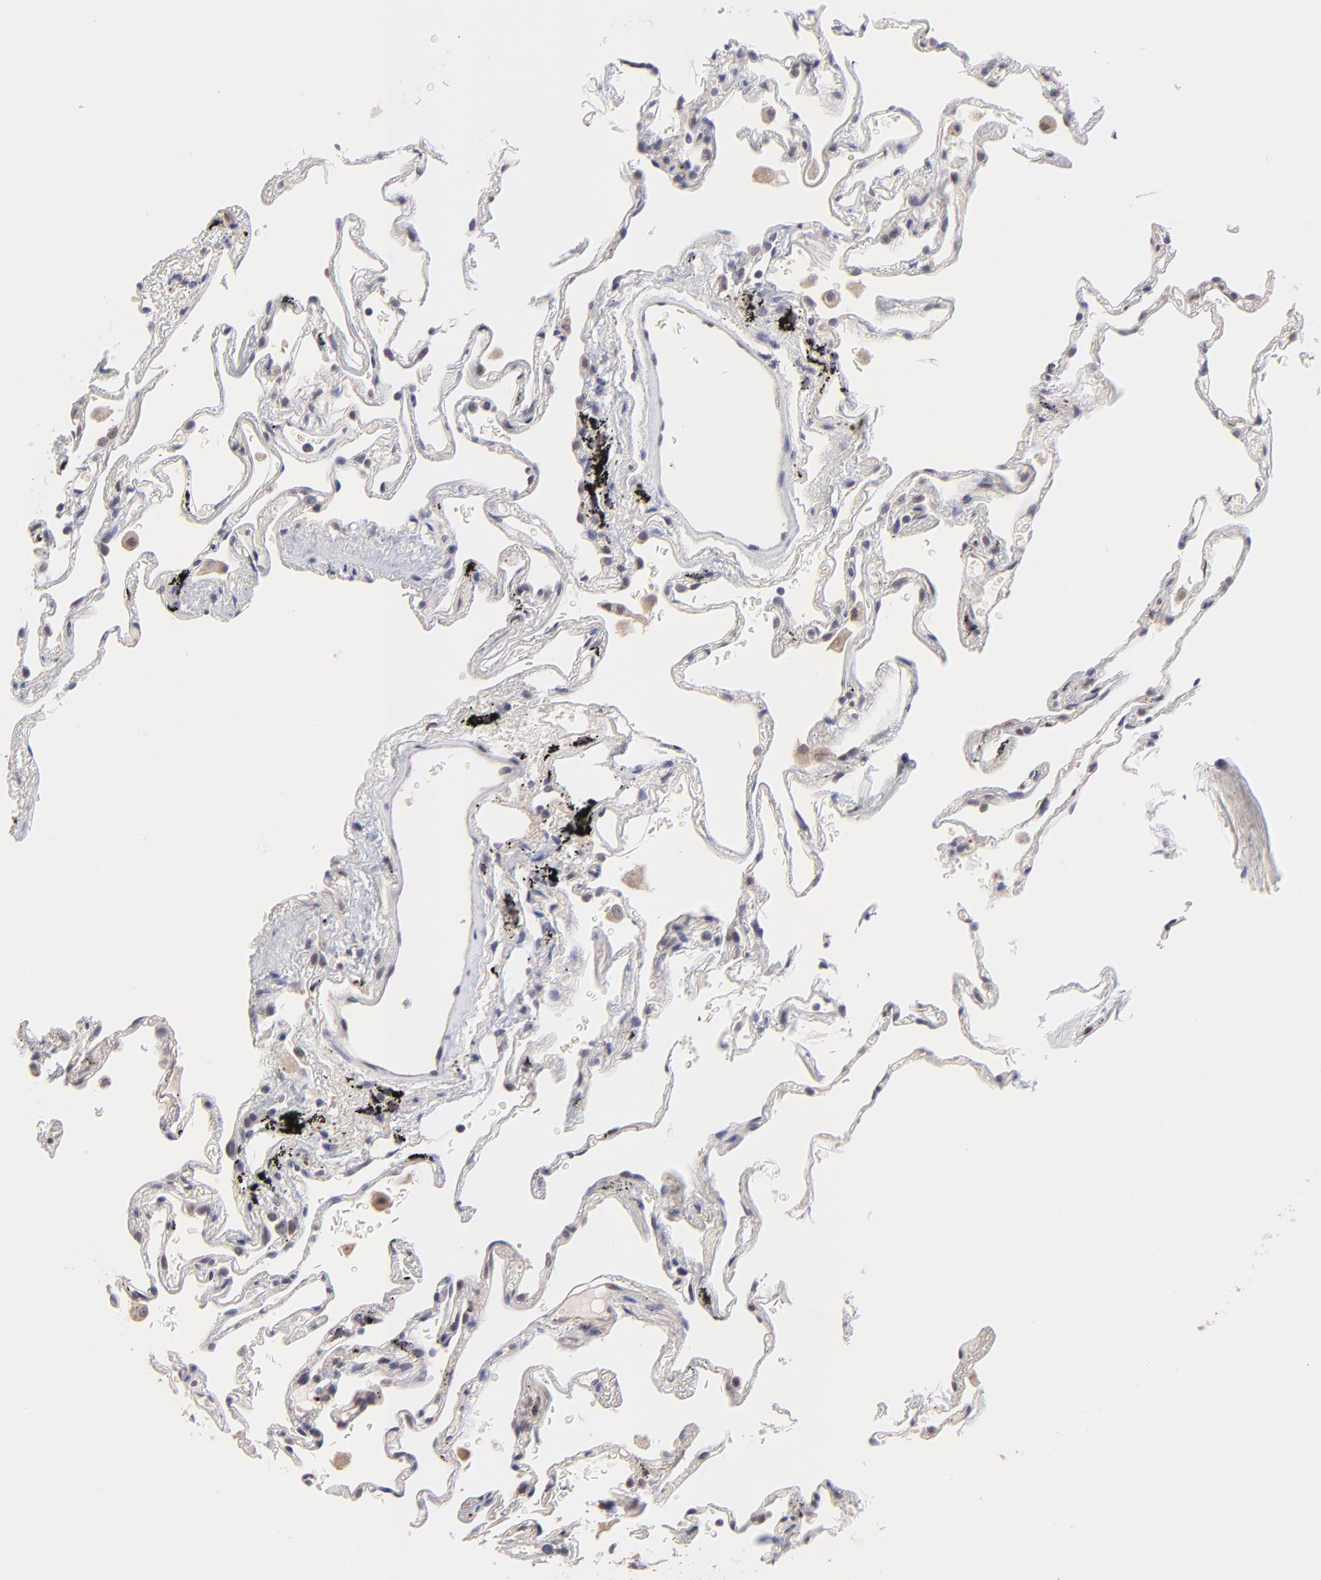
{"staining": {"intensity": "negative", "quantity": "none", "location": "none"}, "tissue": "lung", "cell_type": "Alveolar cells", "image_type": "normal", "snomed": [{"axis": "morphology", "description": "Normal tissue, NOS"}, {"axis": "morphology", "description": "Inflammation, NOS"}, {"axis": "topography", "description": "Lung"}], "caption": "Benign lung was stained to show a protein in brown. There is no significant positivity in alveolar cells. The staining was performed using DAB (3,3'-diaminobenzidine) to visualize the protein expression in brown, while the nuclei were stained in blue with hematoxylin (Magnification: 20x).", "gene": "ZNF747", "patient": {"sex": "male", "age": 69}}